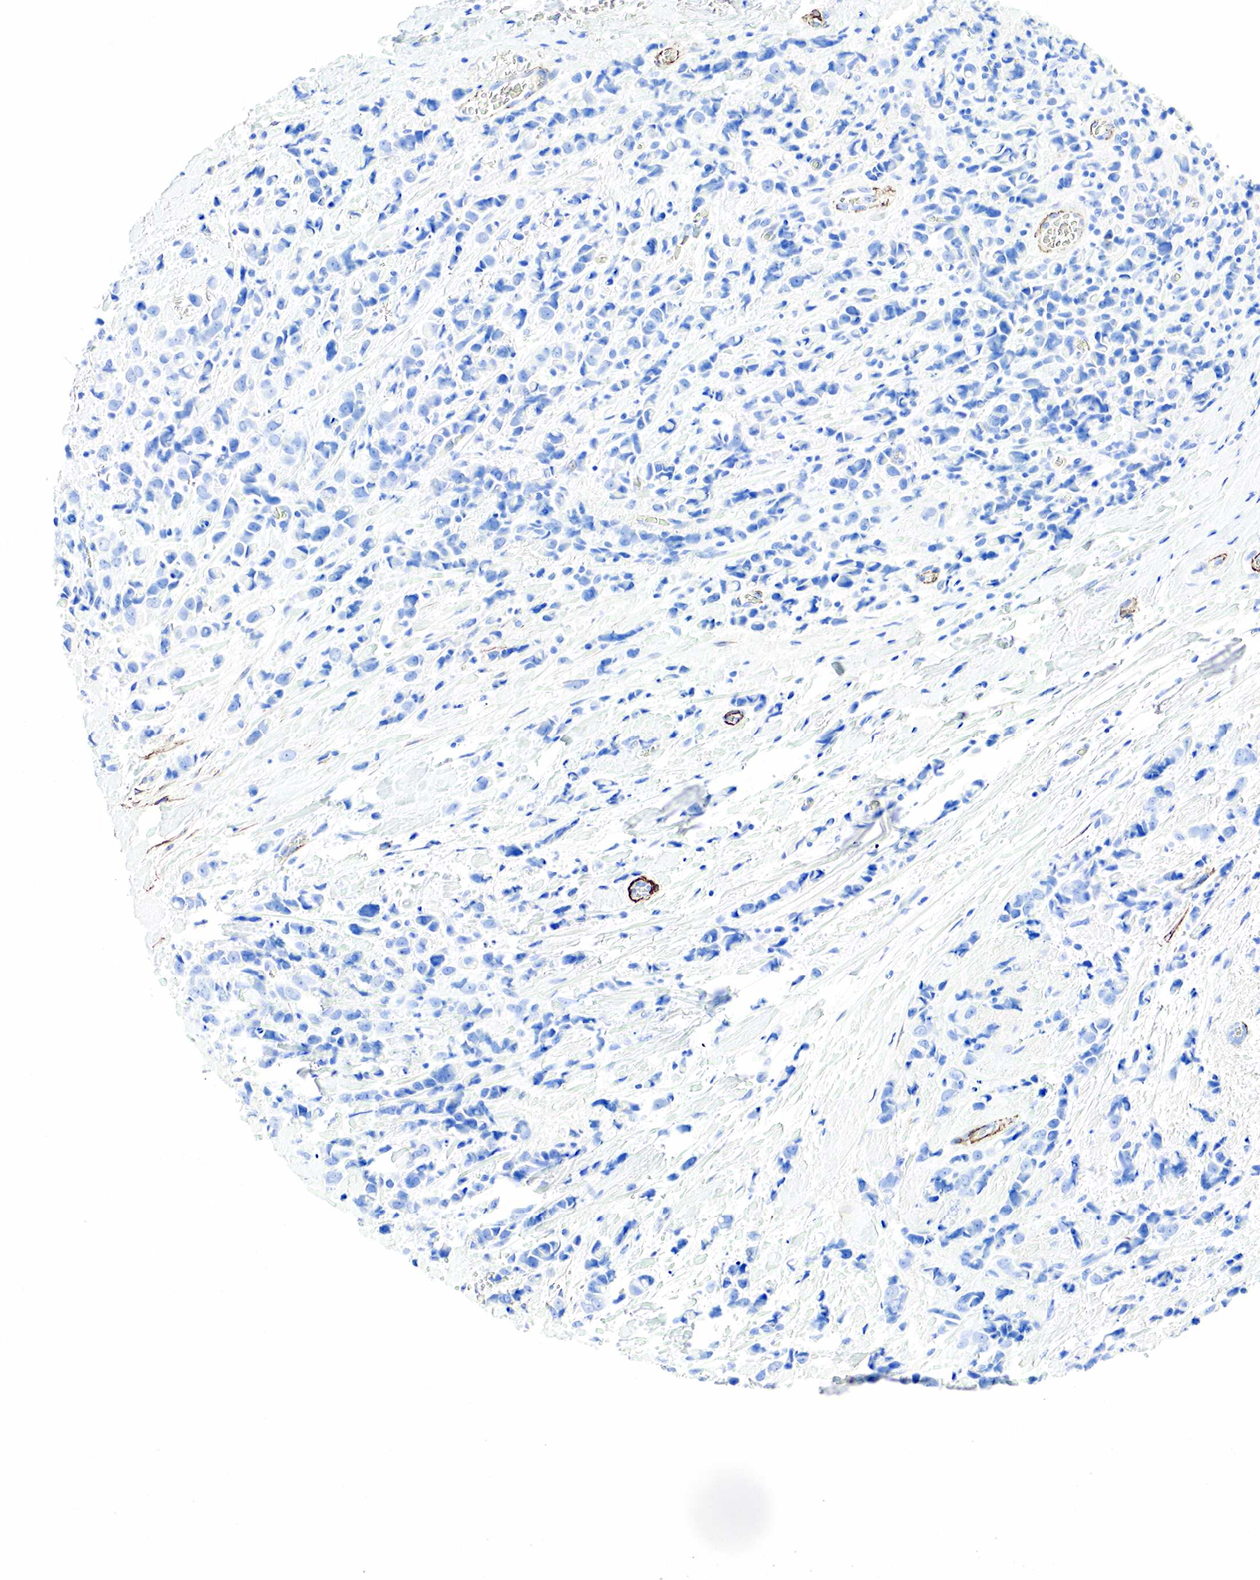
{"staining": {"intensity": "negative", "quantity": "none", "location": "none"}, "tissue": "breast cancer", "cell_type": "Tumor cells", "image_type": "cancer", "snomed": [{"axis": "morphology", "description": "Lobular carcinoma"}, {"axis": "topography", "description": "Breast"}], "caption": "High power microscopy histopathology image of an immunohistochemistry (IHC) histopathology image of lobular carcinoma (breast), revealing no significant staining in tumor cells.", "gene": "ACTA1", "patient": {"sex": "female", "age": 57}}